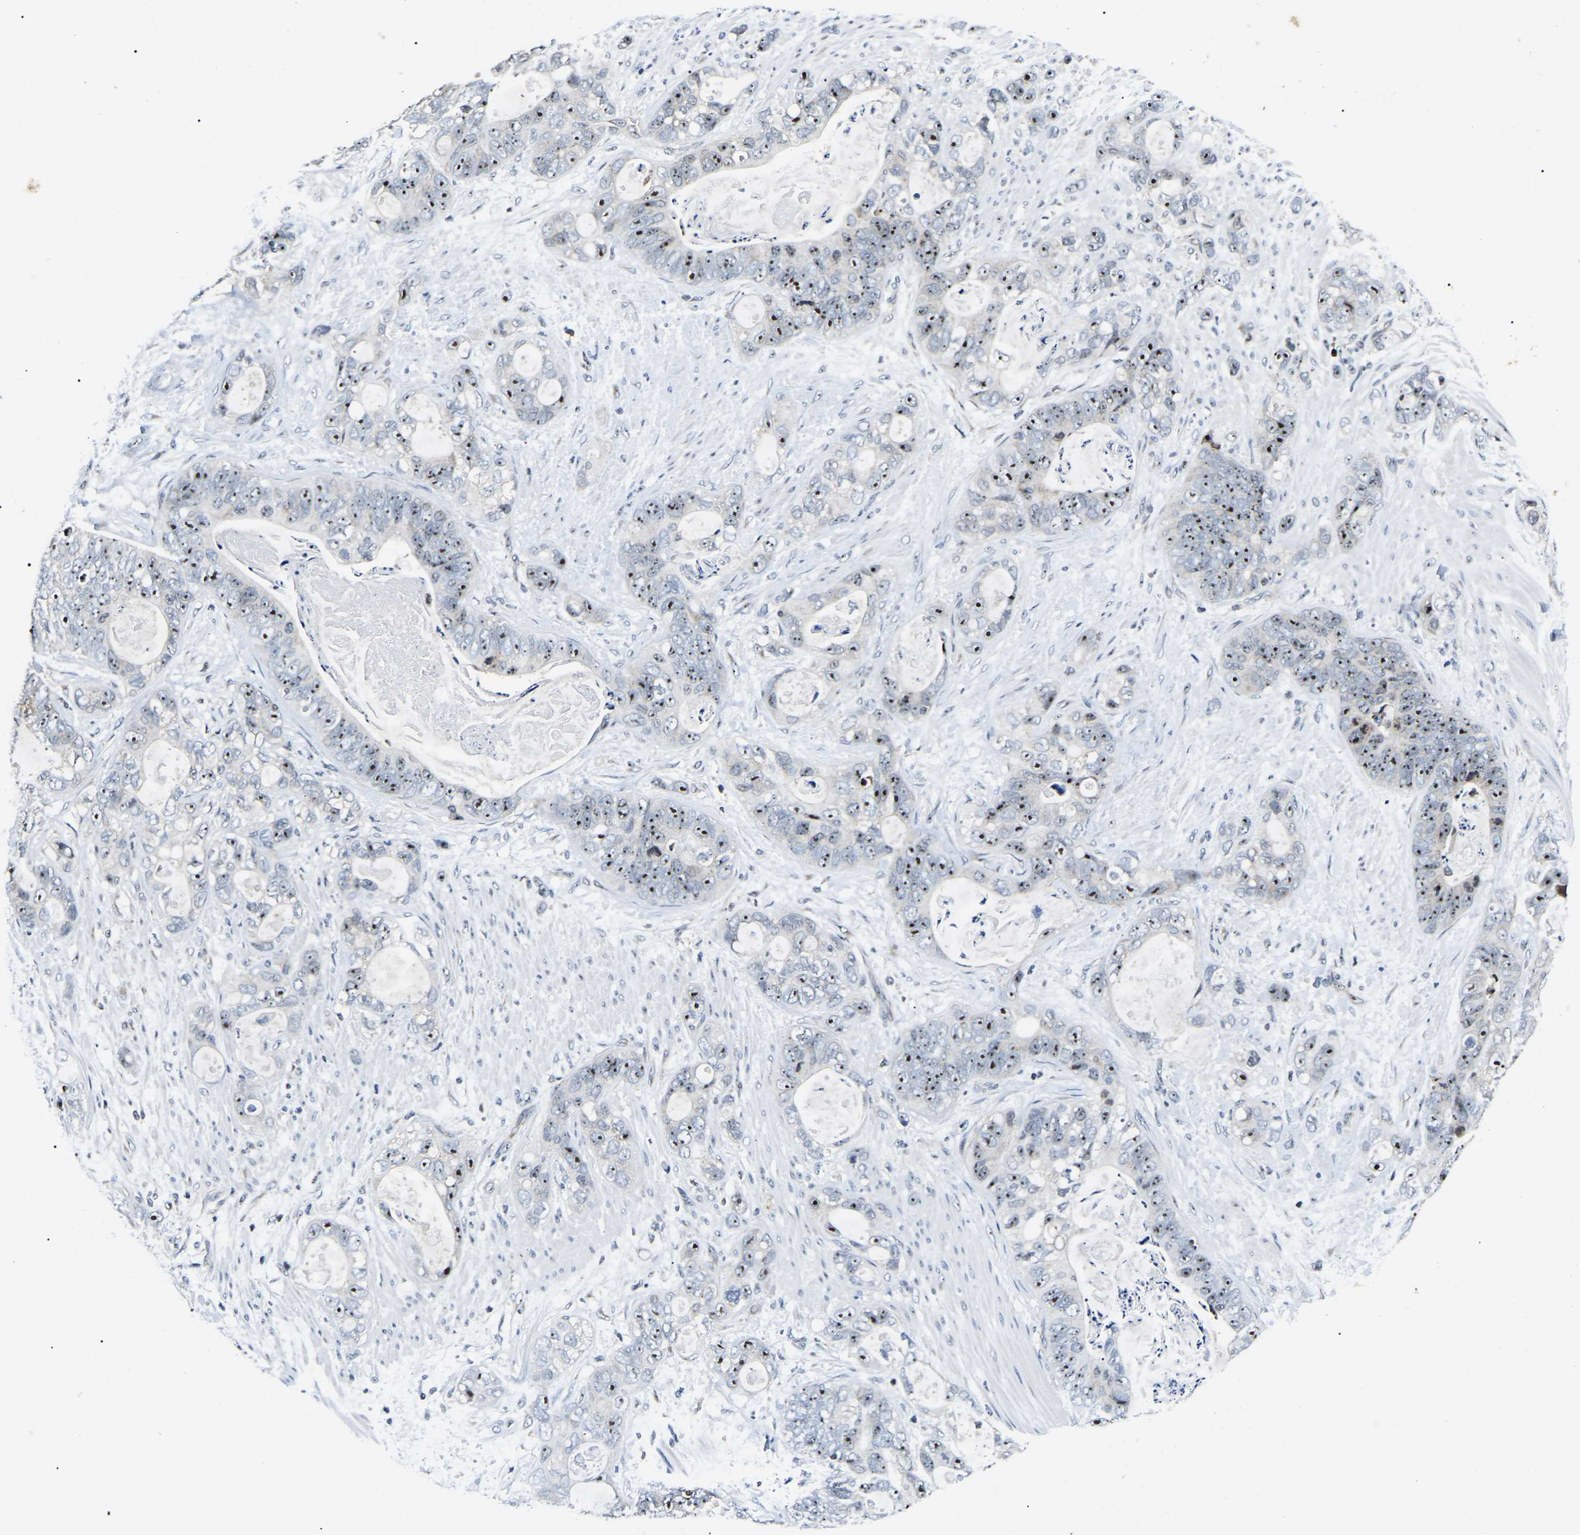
{"staining": {"intensity": "strong", "quantity": ">75%", "location": "nuclear"}, "tissue": "stomach cancer", "cell_type": "Tumor cells", "image_type": "cancer", "snomed": [{"axis": "morphology", "description": "Normal tissue, NOS"}, {"axis": "morphology", "description": "Adenocarcinoma, NOS"}, {"axis": "topography", "description": "Stomach"}], "caption": "Strong nuclear positivity for a protein is present in about >75% of tumor cells of adenocarcinoma (stomach) using IHC.", "gene": "RBM28", "patient": {"sex": "female", "age": 89}}